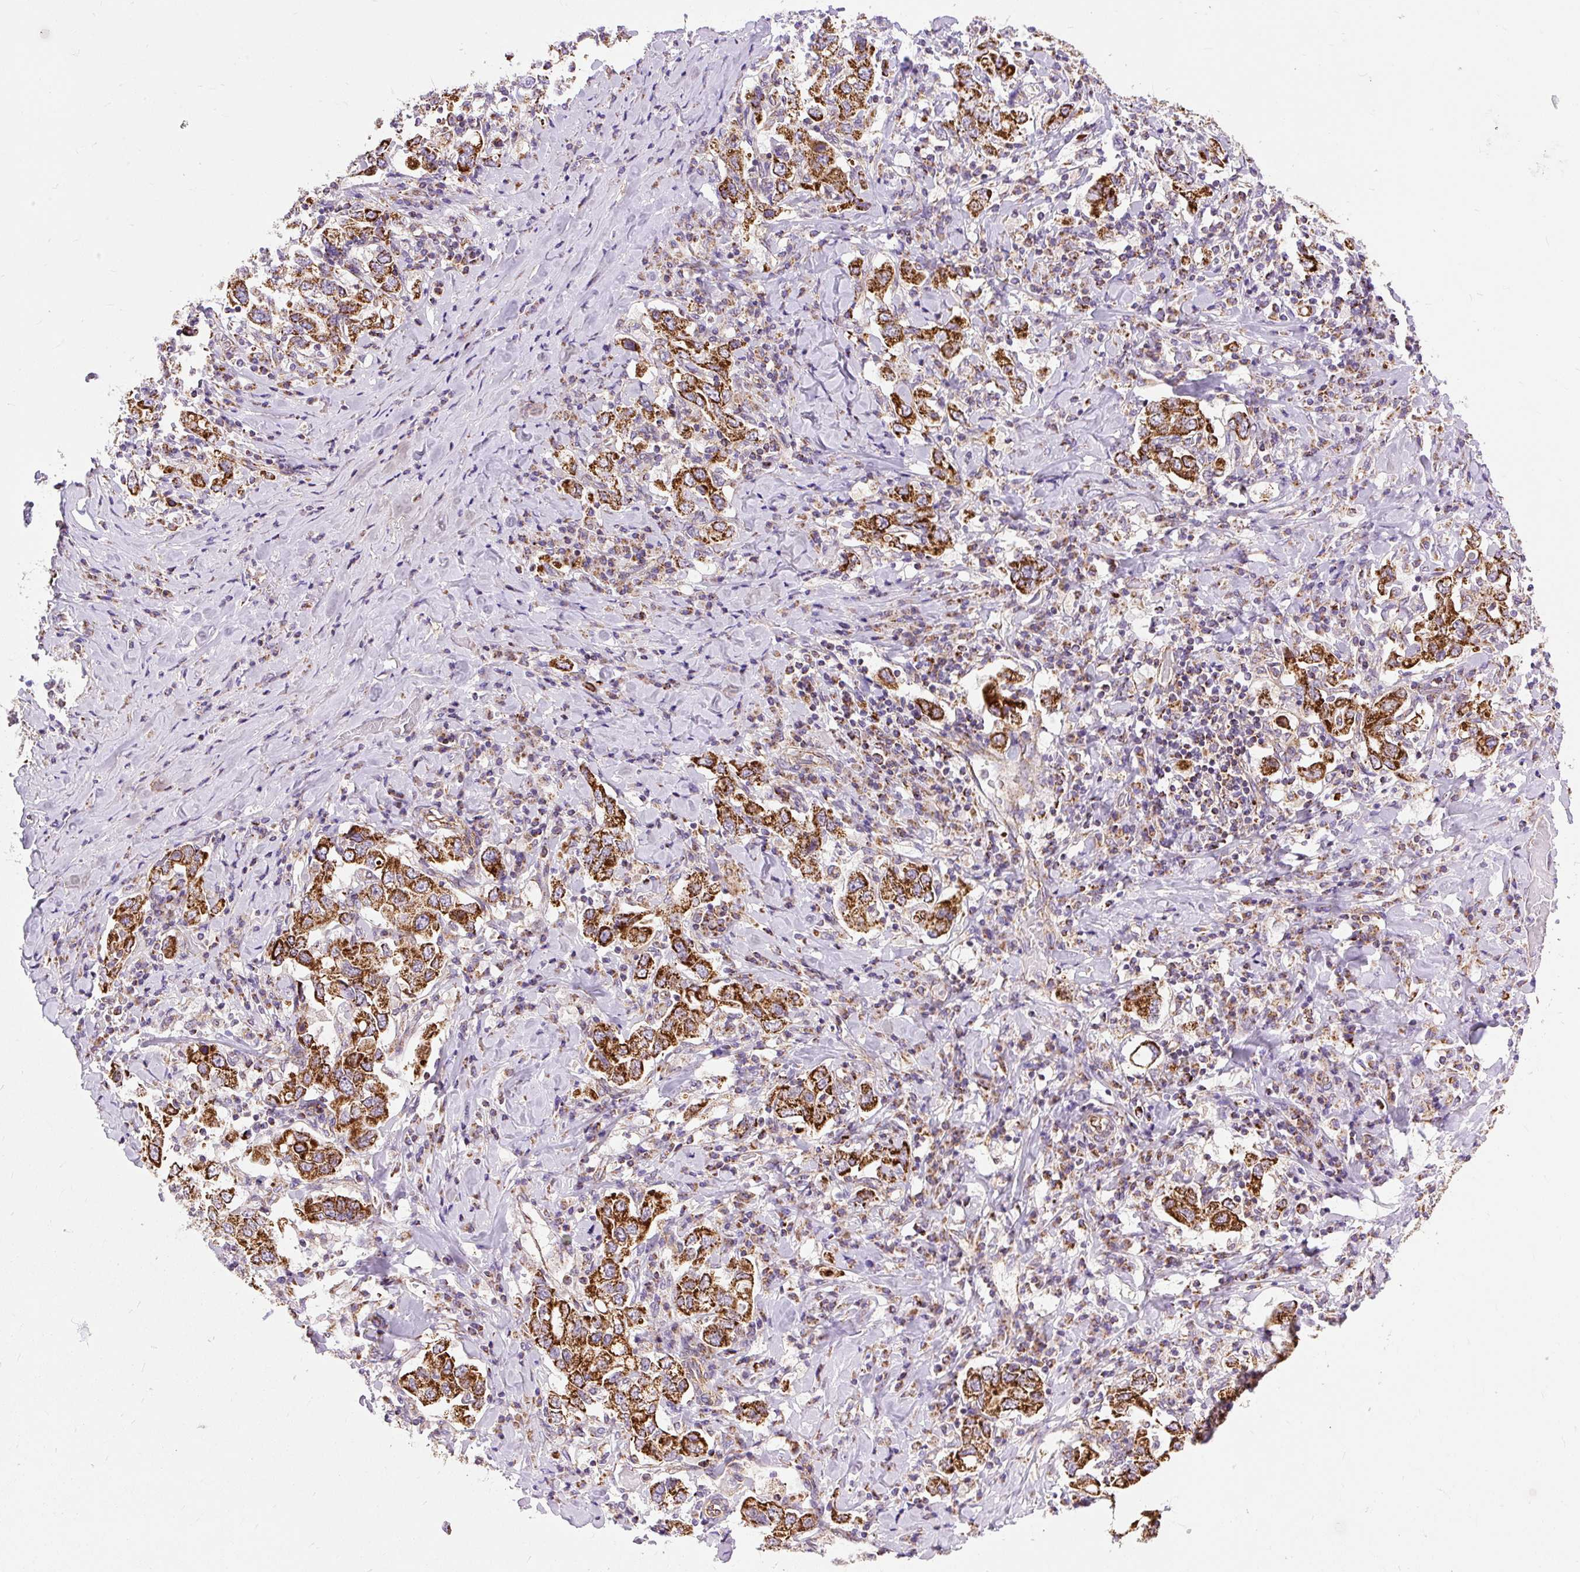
{"staining": {"intensity": "strong", "quantity": ">75%", "location": "cytoplasmic/membranous"}, "tissue": "stomach cancer", "cell_type": "Tumor cells", "image_type": "cancer", "snomed": [{"axis": "morphology", "description": "Adenocarcinoma, NOS"}, {"axis": "topography", "description": "Stomach, upper"}], "caption": "Adenocarcinoma (stomach) was stained to show a protein in brown. There is high levels of strong cytoplasmic/membranous expression in approximately >75% of tumor cells.", "gene": "CEP290", "patient": {"sex": "male", "age": 62}}